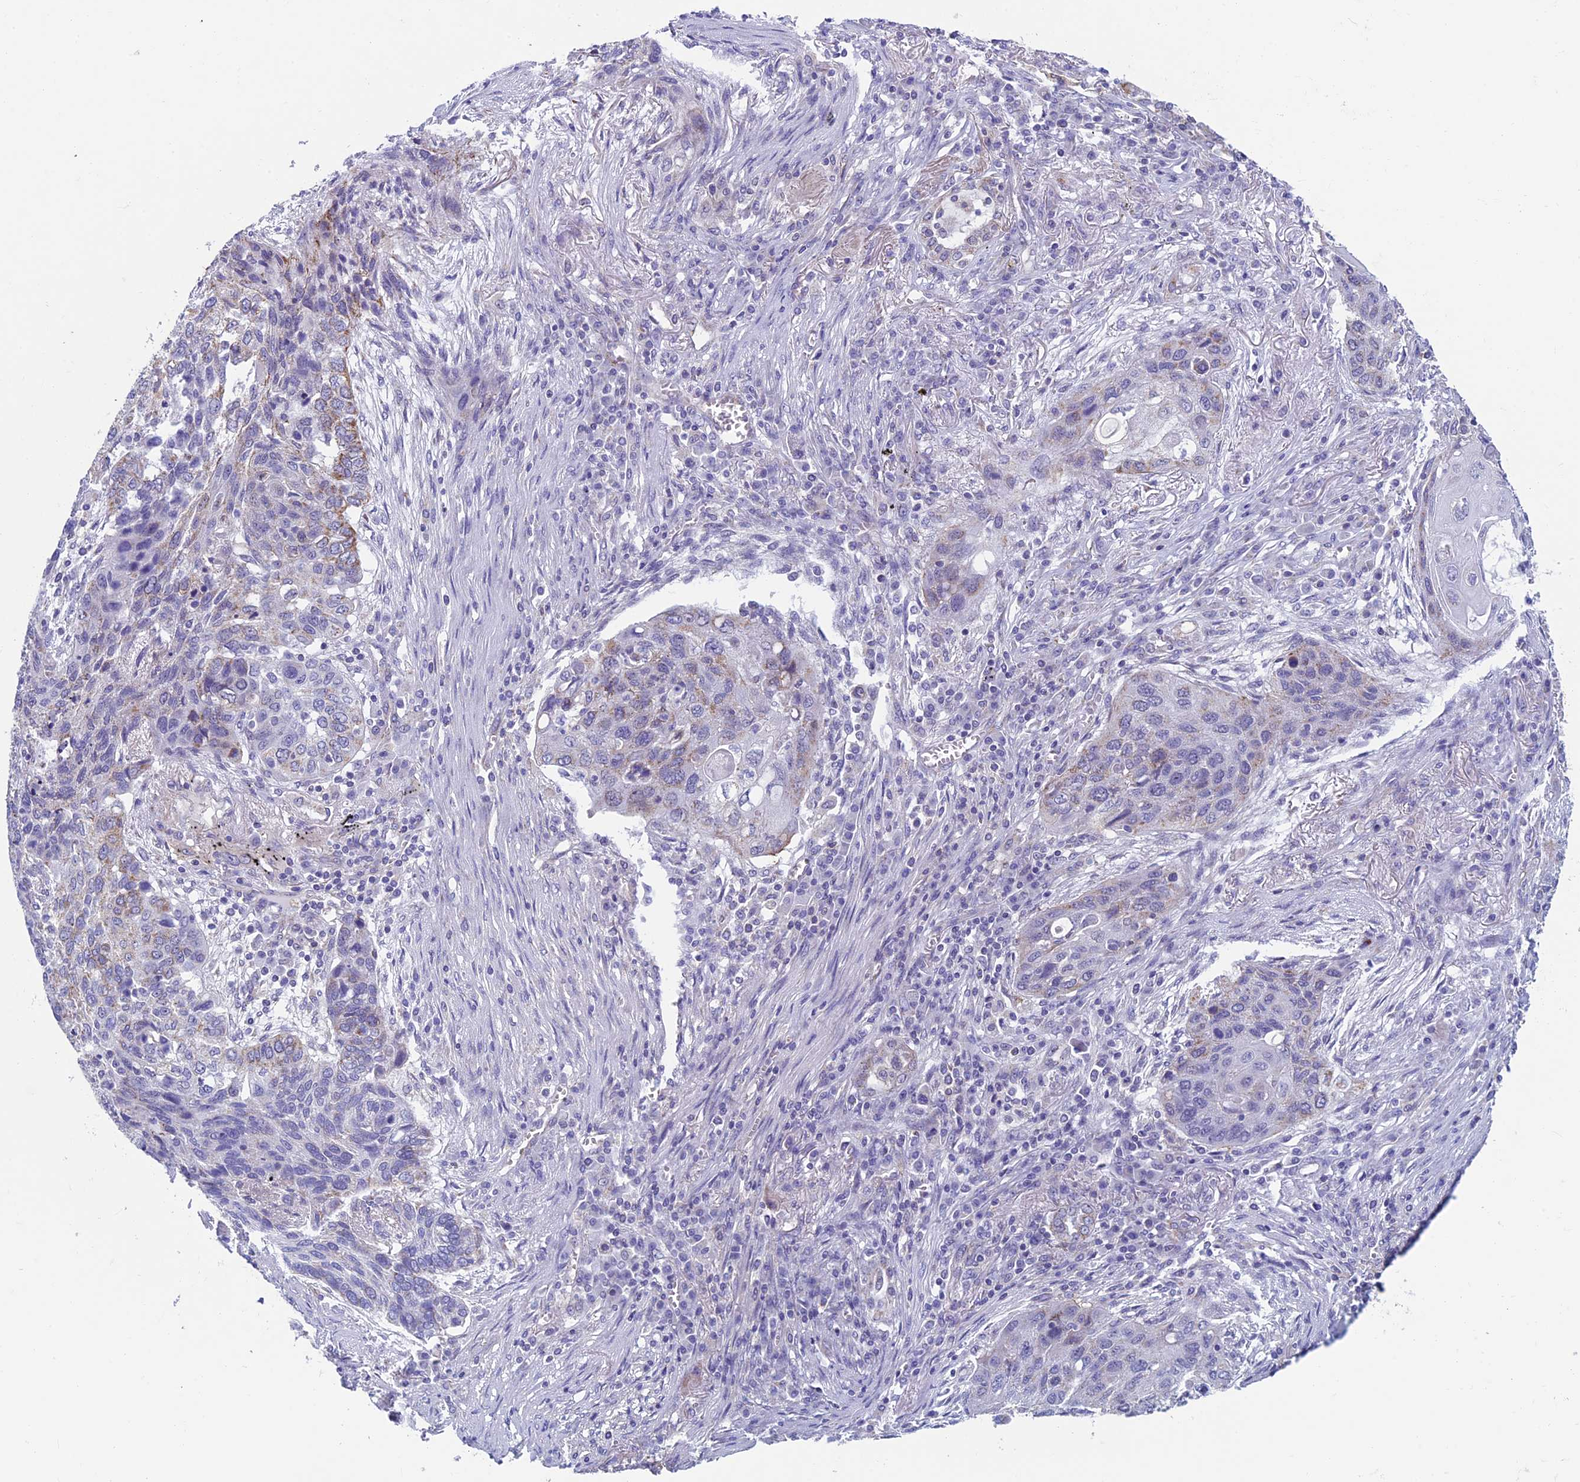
{"staining": {"intensity": "negative", "quantity": "none", "location": "none"}, "tissue": "lung cancer", "cell_type": "Tumor cells", "image_type": "cancer", "snomed": [{"axis": "morphology", "description": "Squamous cell carcinoma, NOS"}, {"axis": "topography", "description": "Lung"}], "caption": "Micrograph shows no protein positivity in tumor cells of squamous cell carcinoma (lung) tissue.", "gene": "MFSD12", "patient": {"sex": "female", "age": 63}}